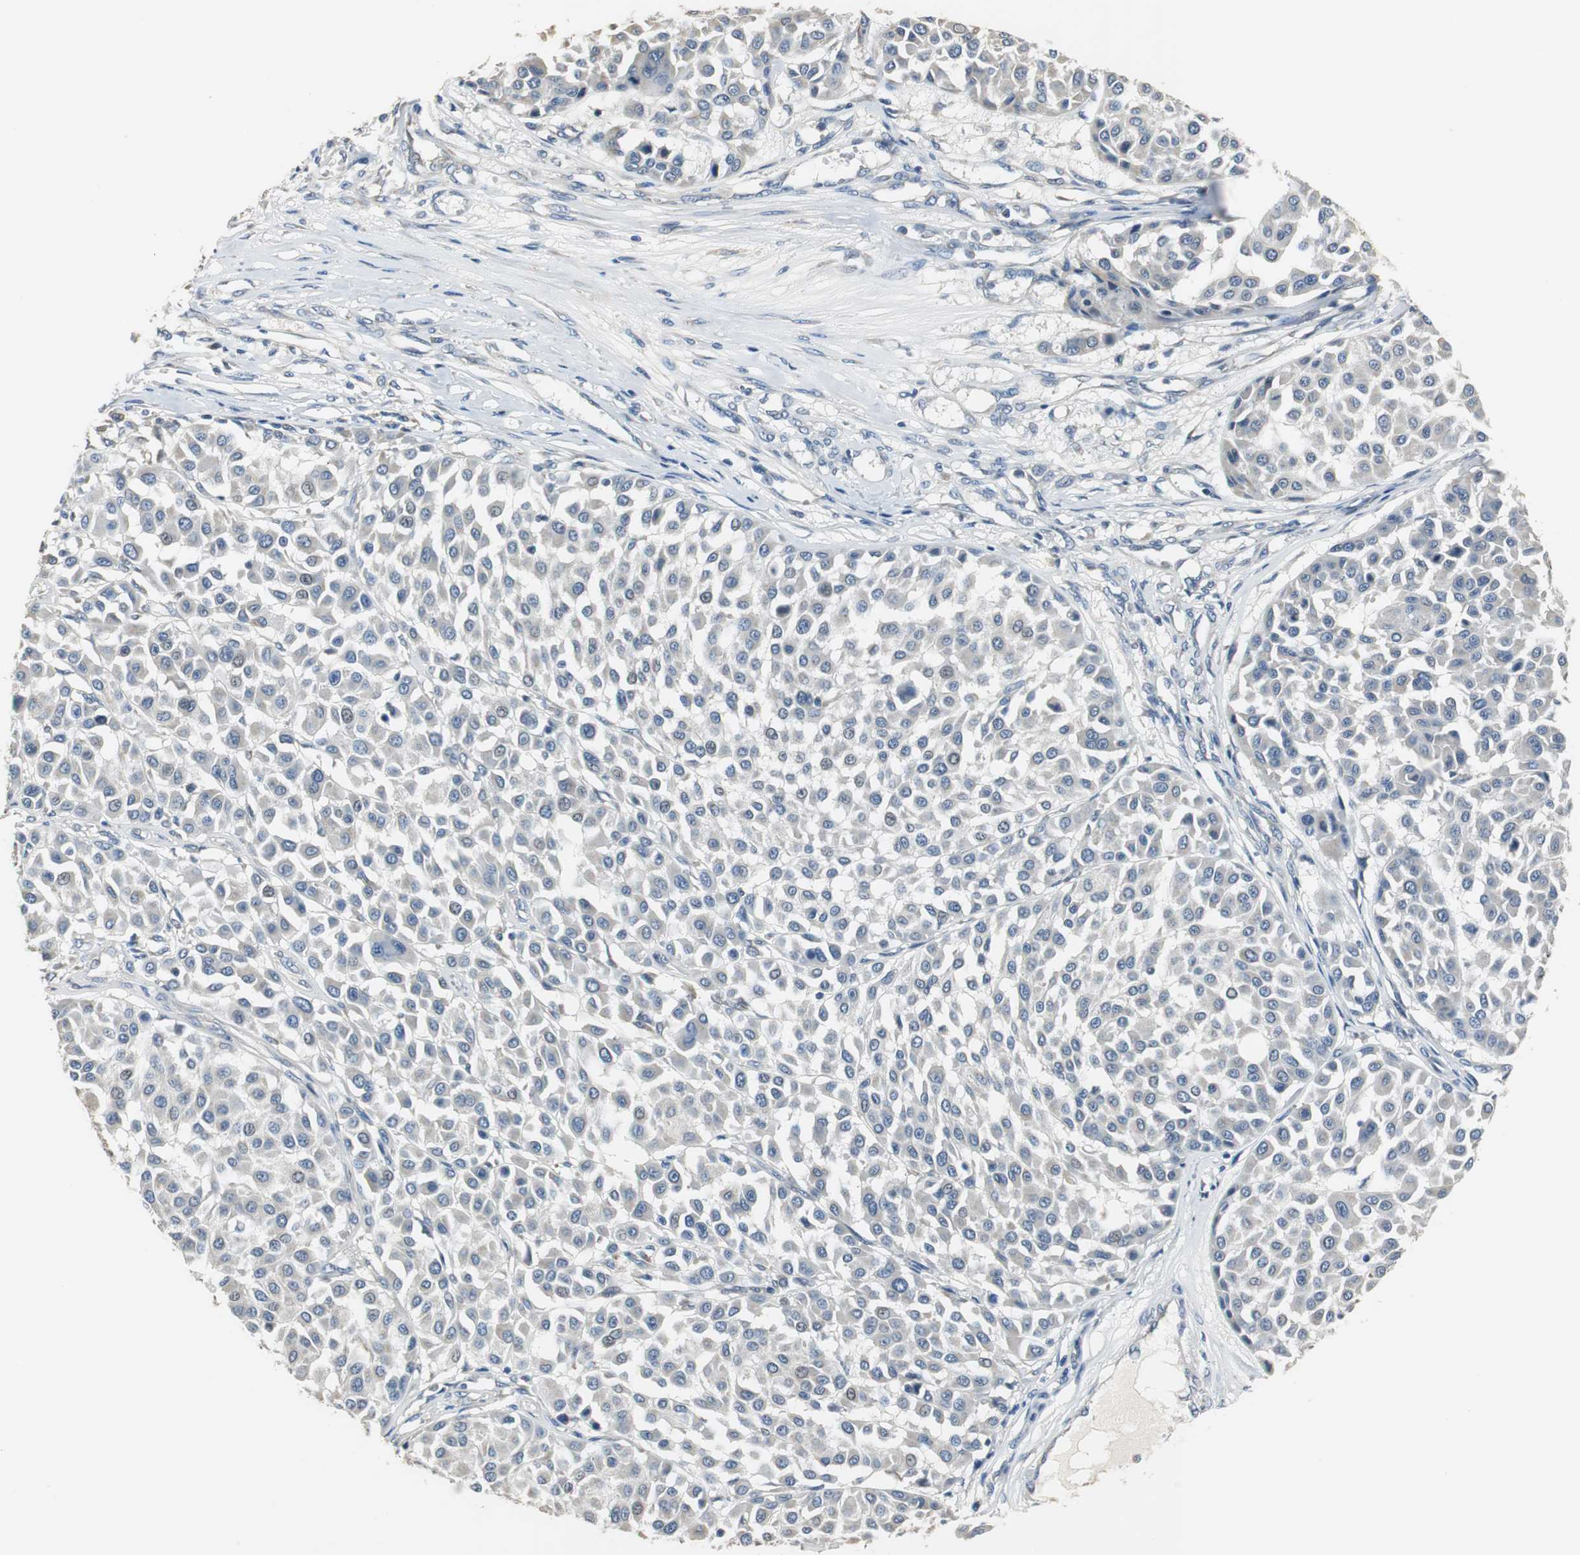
{"staining": {"intensity": "negative", "quantity": "none", "location": "none"}, "tissue": "melanoma", "cell_type": "Tumor cells", "image_type": "cancer", "snomed": [{"axis": "morphology", "description": "Malignant melanoma, Metastatic site"}, {"axis": "topography", "description": "Soft tissue"}], "caption": "The immunohistochemistry micrograph has no significant staining in tumor cells of melanoma tissue.", "gene": "MTIF2", "patient": {"sex": "male", "age": 41}}